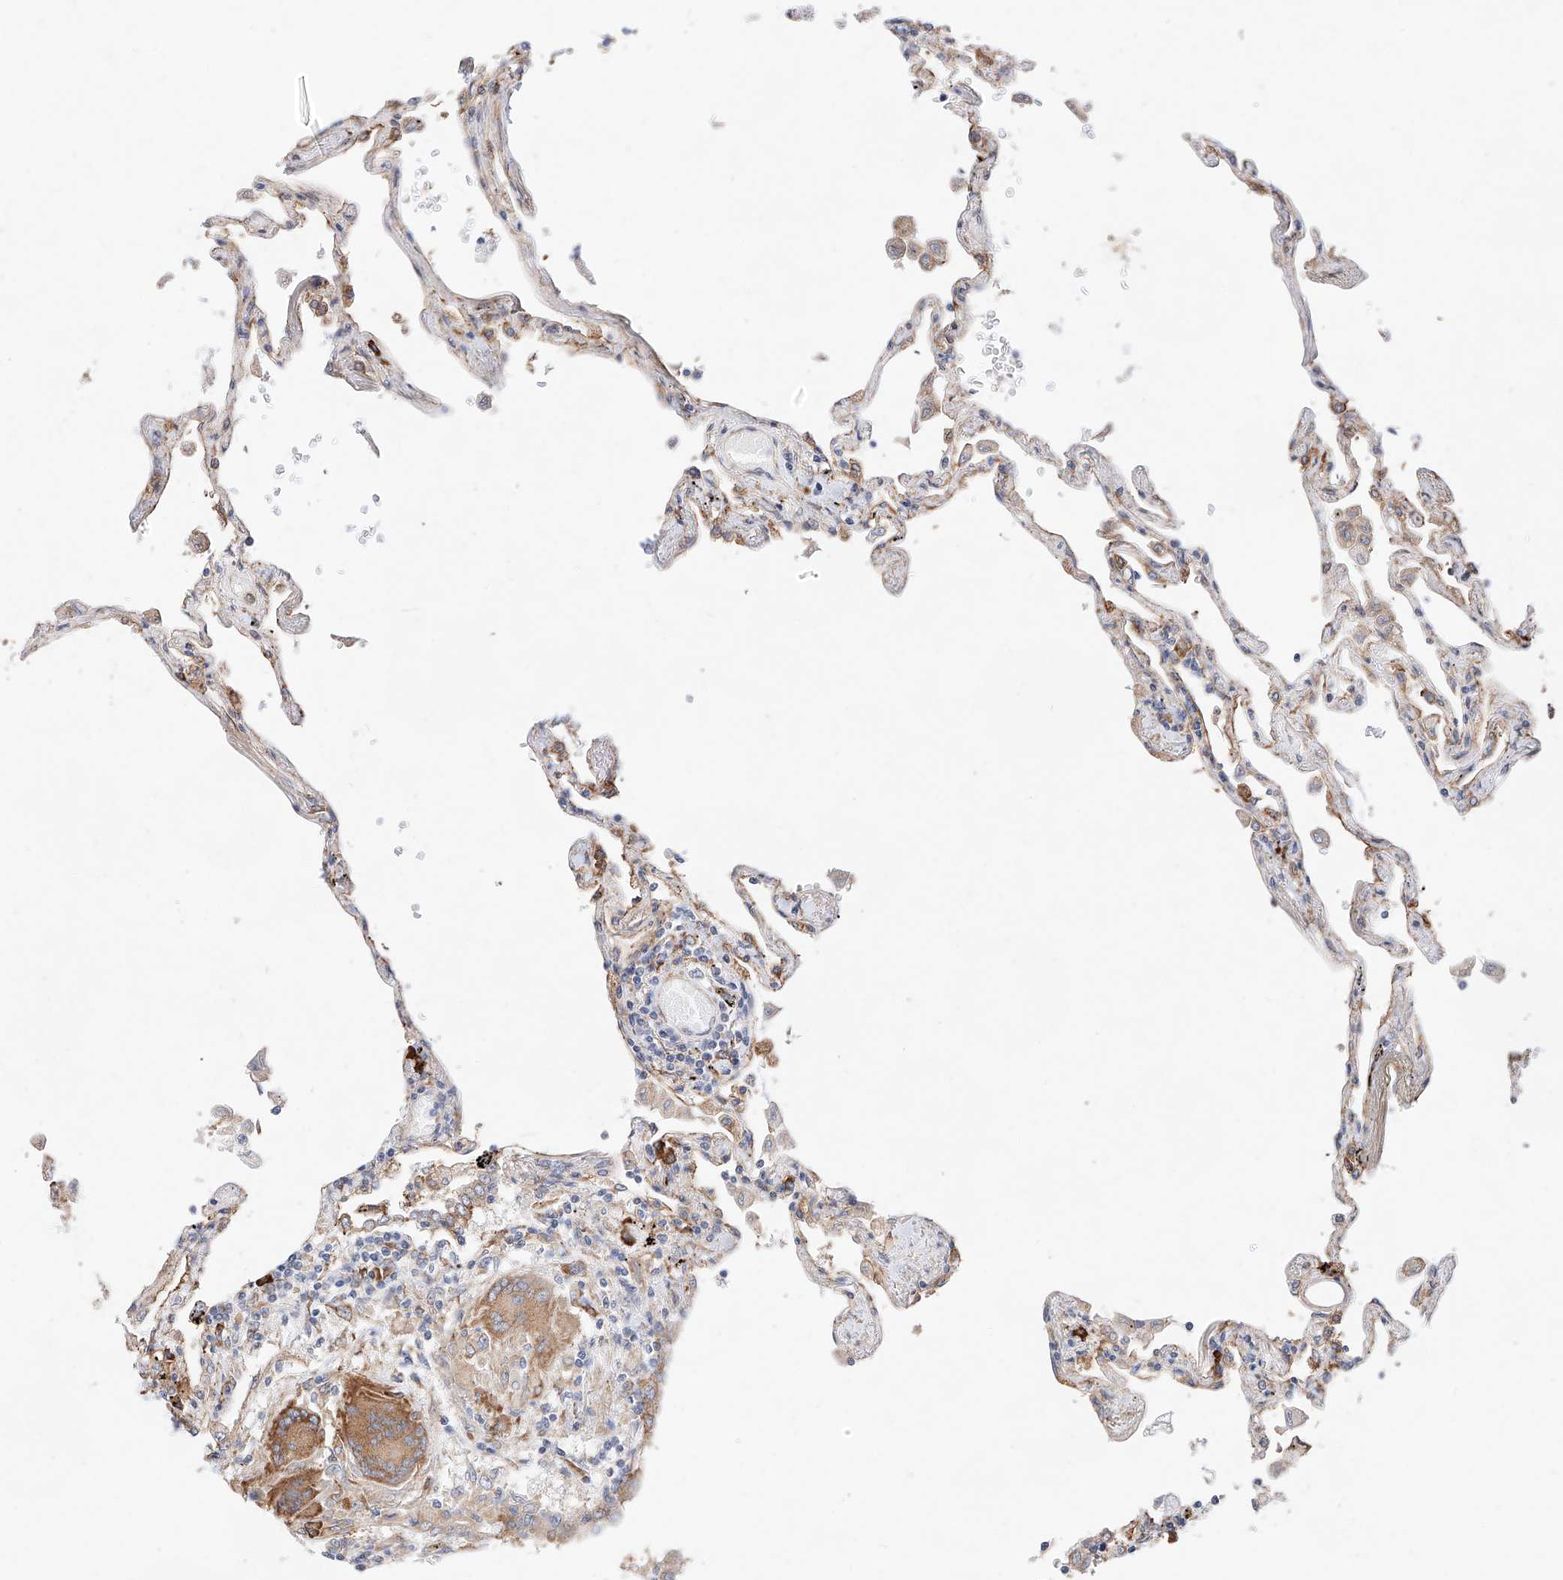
{"staining": {"intensity": "weak", "quantity": "25%-75%", "location": "cytoplasmic/membranous"}, "tissue": "lung", "cell_type": "Alveolar cells", "image_type": "normal", "snomed": [{"axis": "morphology", "description": "Normal tissue, NOS"}, {"axis": "topography", "description": "Lung"}], "caption": "A micrograph of lung stained for a protein displays weak cytoplasmic/membranous brown staining in alveolar cells.", "gene": "ATP9B", "patient": {"sex": "female", "age": 67}}